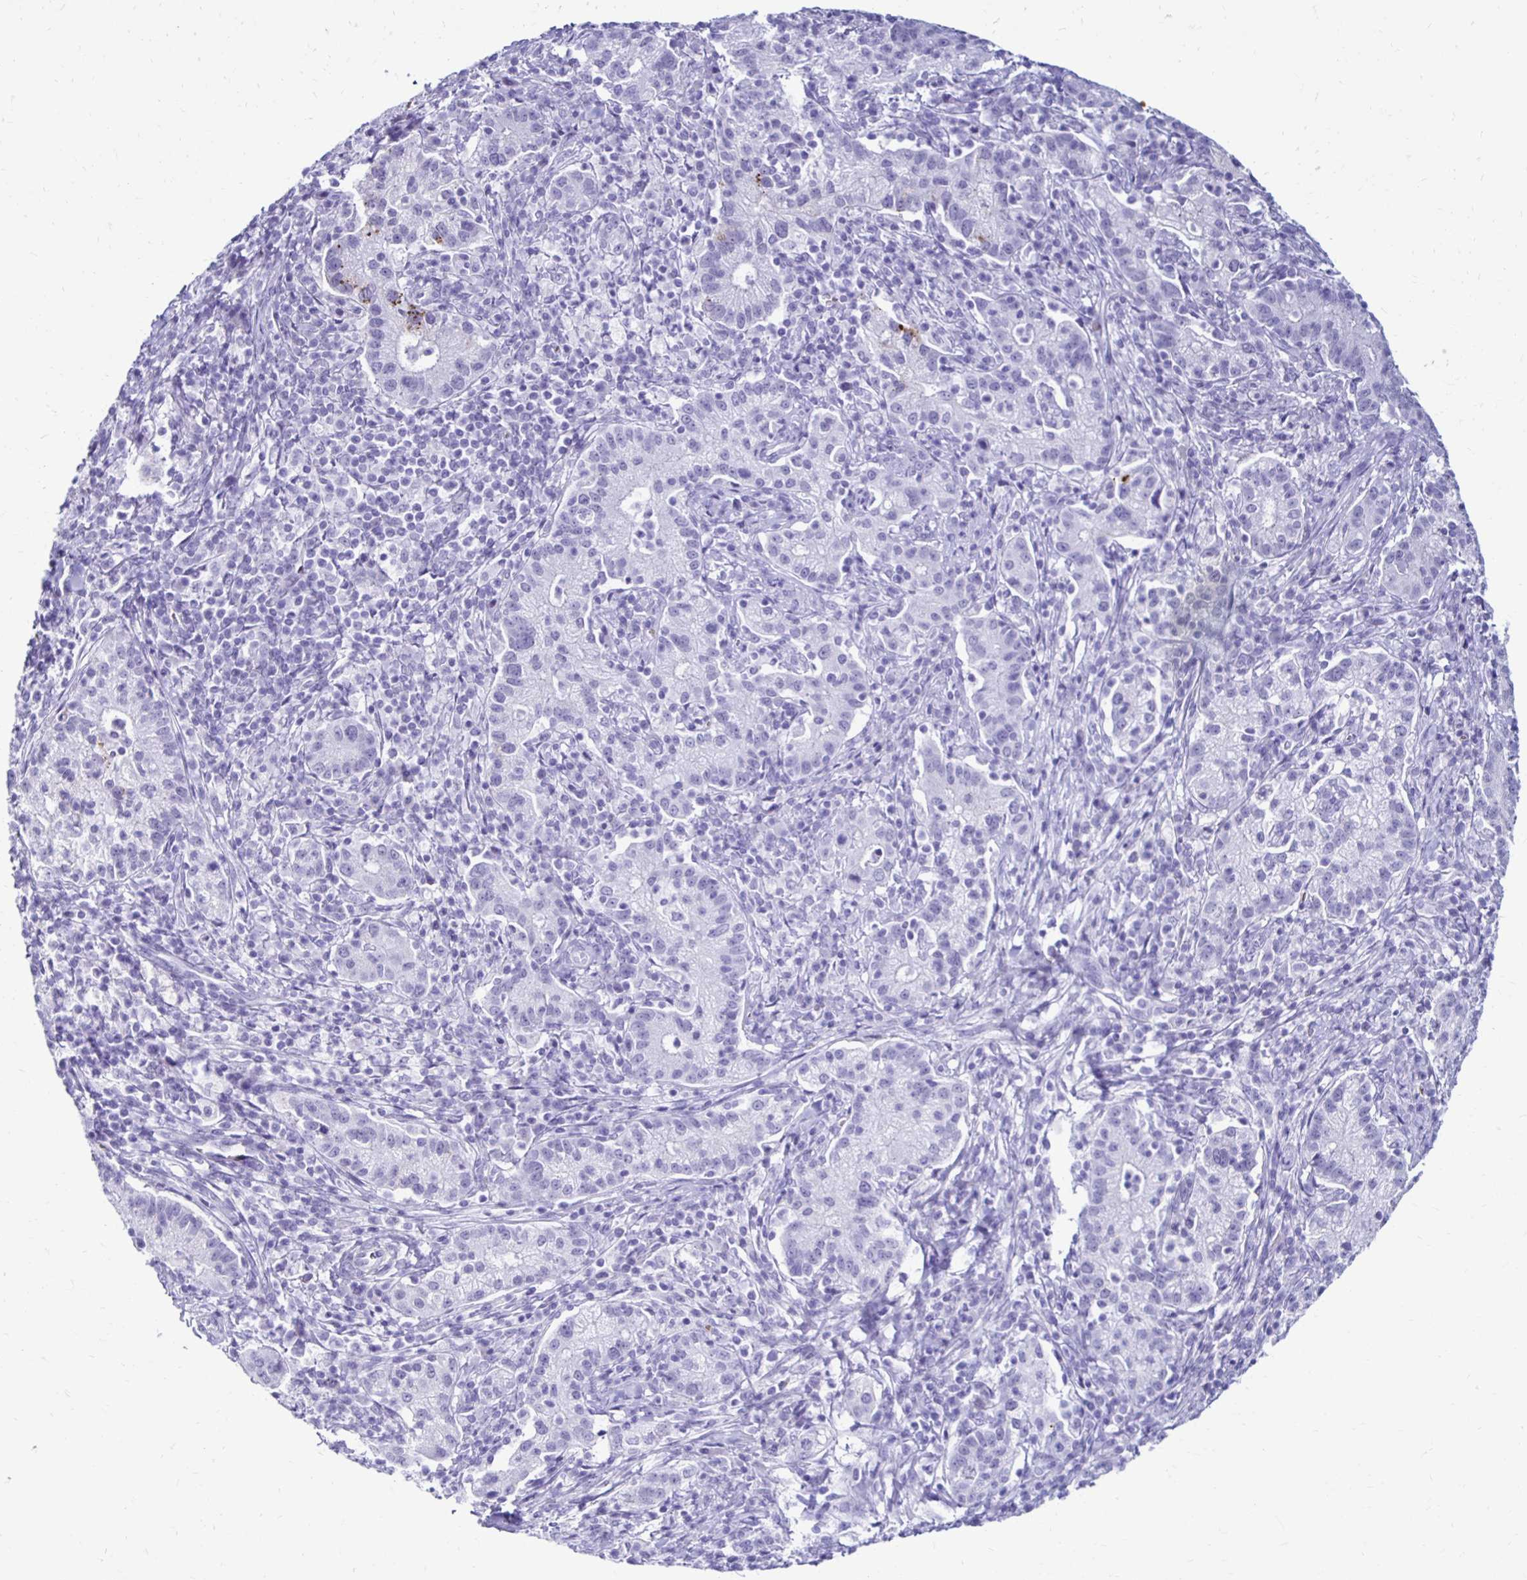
{"staining": {"intensity": "negative", "quantity": "none", "location": "none"}, "tissue": "cervical cancer", "cell_type": "Tumor cells", "image_type": "cancer", "snomed": [{"axis": "morphology", "description": "Normal tissue, NOS"}, {"axis": "morphology", "description": "Adenocarcinoma, NOS"}, {"axis": "topography", "description": "Cervix"}], "caption": "Immunohistochemistry (IHC) of human cervical adenocarcinoma exhibits no positivity in tumor cells.", "gene": "RHBDL3", "patient": {"sex": "female", "age": 44}}